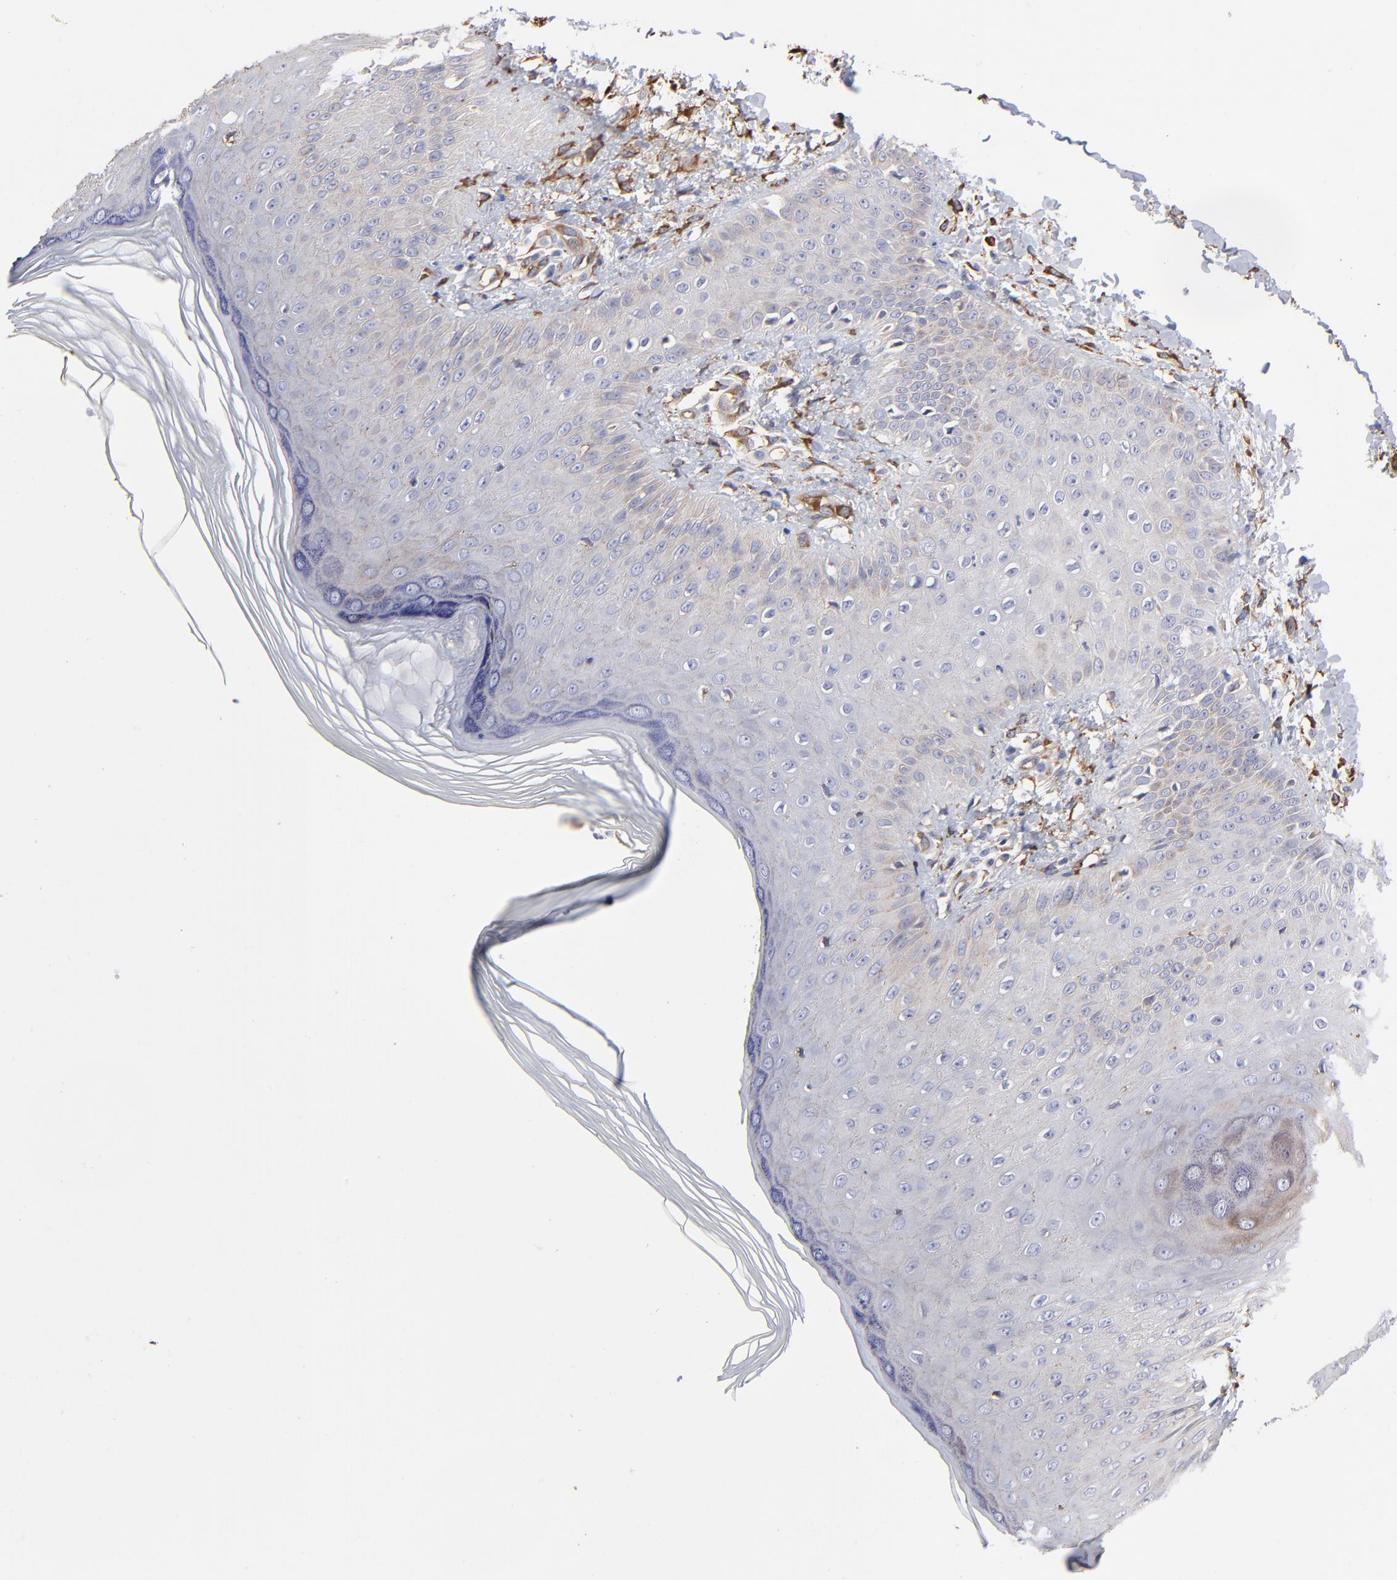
{"staining": {"intensity": "negative", "quantity": "none", "location": "none"}, "tissue": "skin", "cell_type": "Epidermal cells", "image_type": "normal", "snomed": [{"axis": "morphology", "description": "Normal tissue, NOS"}, {"axis": "morphology", "description": "Inflammation, NOS"}, {"axis": "topography", "description": "Soft tissue"}, {"axis": "topography", "description": "Anal"}], "caption": "This is a image of immunohistochemistry staining of unremarkable skin, which shows no staining in epidermal cells.", "gene": "CILP", "patient": {"sex": "female", "age": 15}}